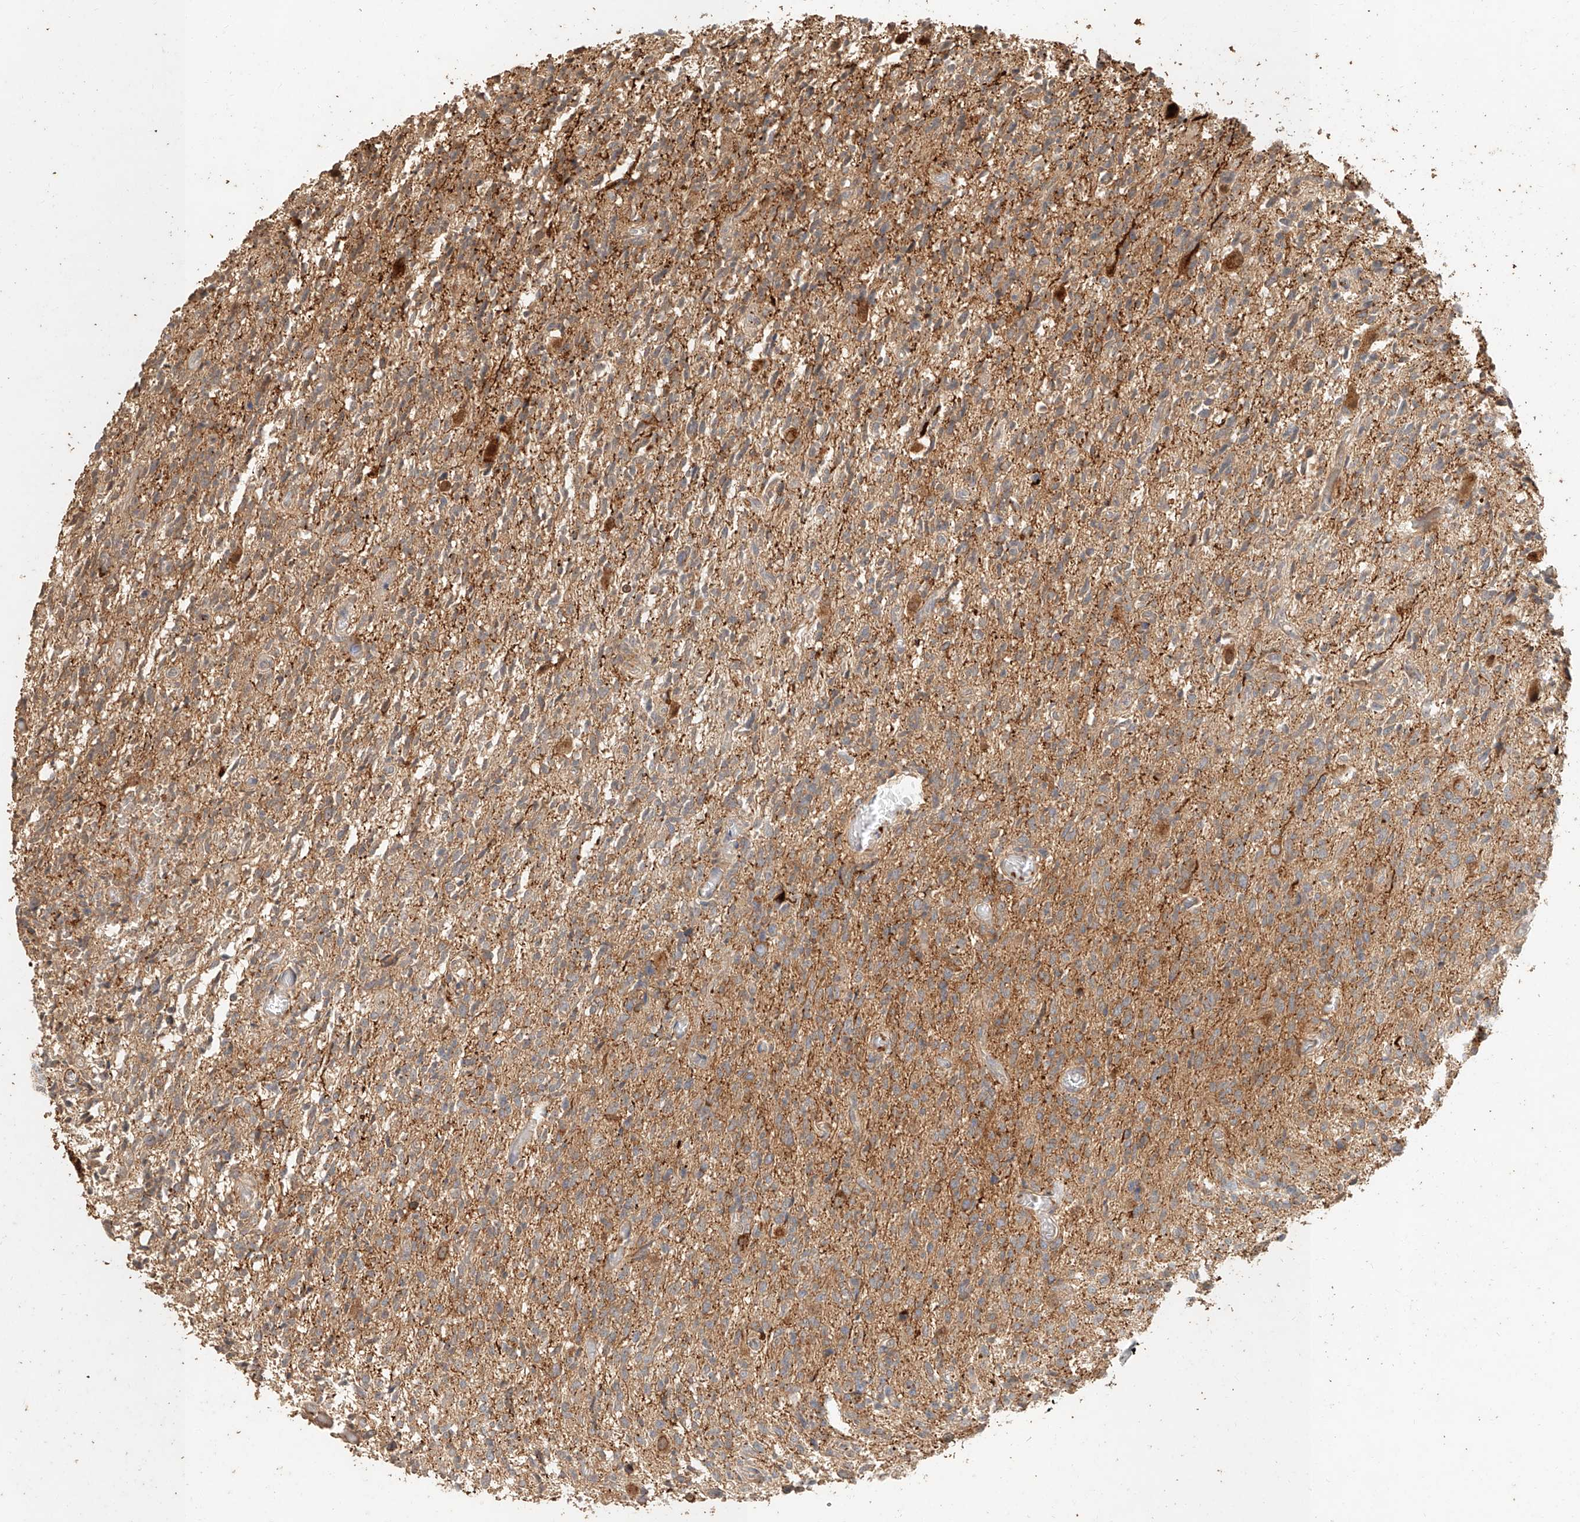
{"staining": {"intensity": "weak", "quantity": ">75%", "location": "cytoplasmic/membranous"}, "tissue": "glioma", "cell_type": "Tumor cells", "image_type": "cancer", "snomed": [{"axis": "morphology", "description": "Glioma, malignant, High grade"}, {"axis": "topography", "description": "Brain"}], "caption": "Immunohistochemical staining of glioma displays weak cytoplasmic/membranous protein expression in approximately >75% of tumor cells.", "gene": "NAP1L1", "patient": {"sex": "female", "age": 57}}